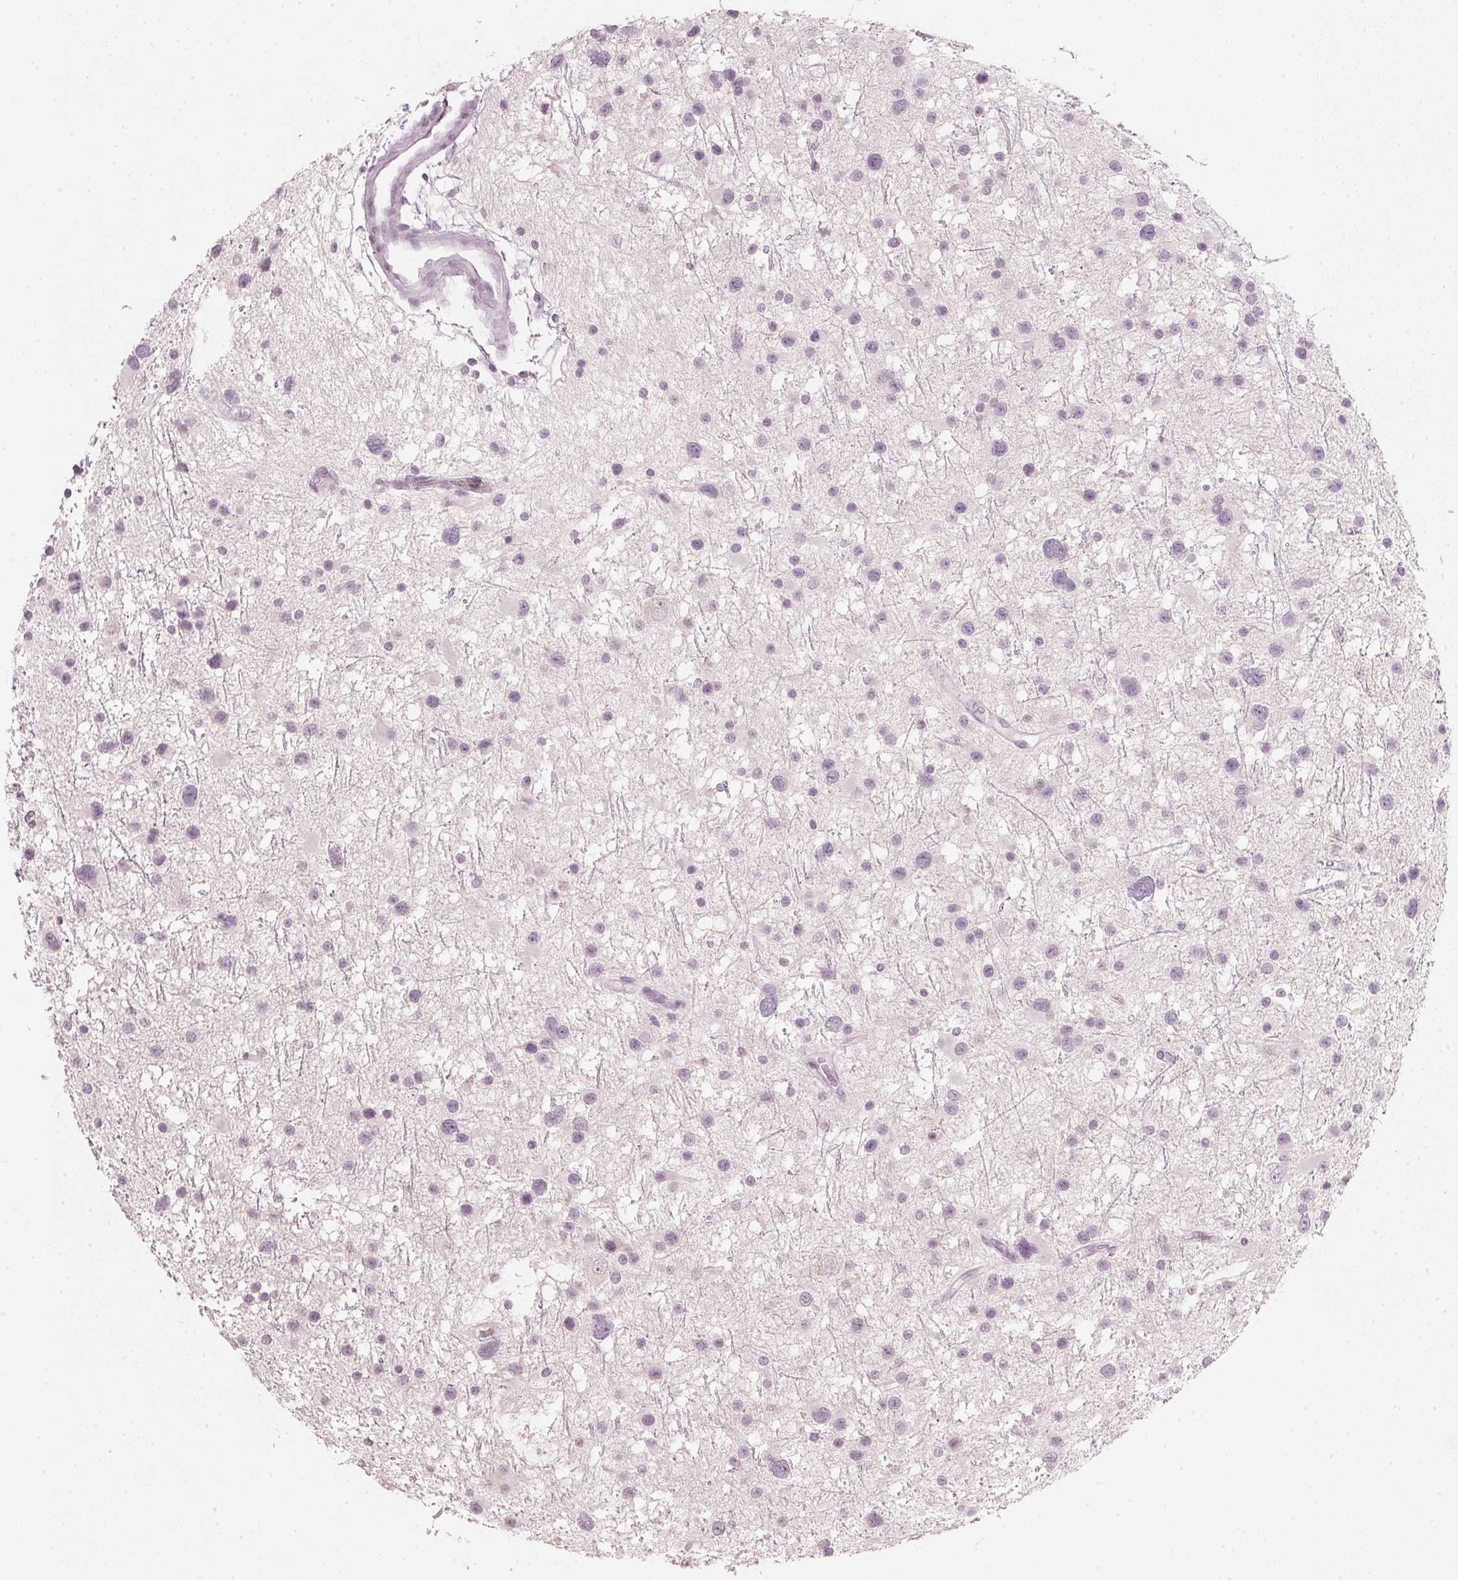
{"staining": {"intensity": "negative", "quantity": "none", "location": "none"}, "tissue": "glioma", "cell_type": "Tumor cells", "image_type": "cancer", "snomed": [{"axis": "morphology", "description": "Glioma, malignant, Low grade"}, {"axis": "topography", "description": "Brain"}], "caption": "This is an IHC image of glioma. There is no staining in tumor cells.", "gene": "SFRP4", "patient": {"sex": "female", "age": 32}}